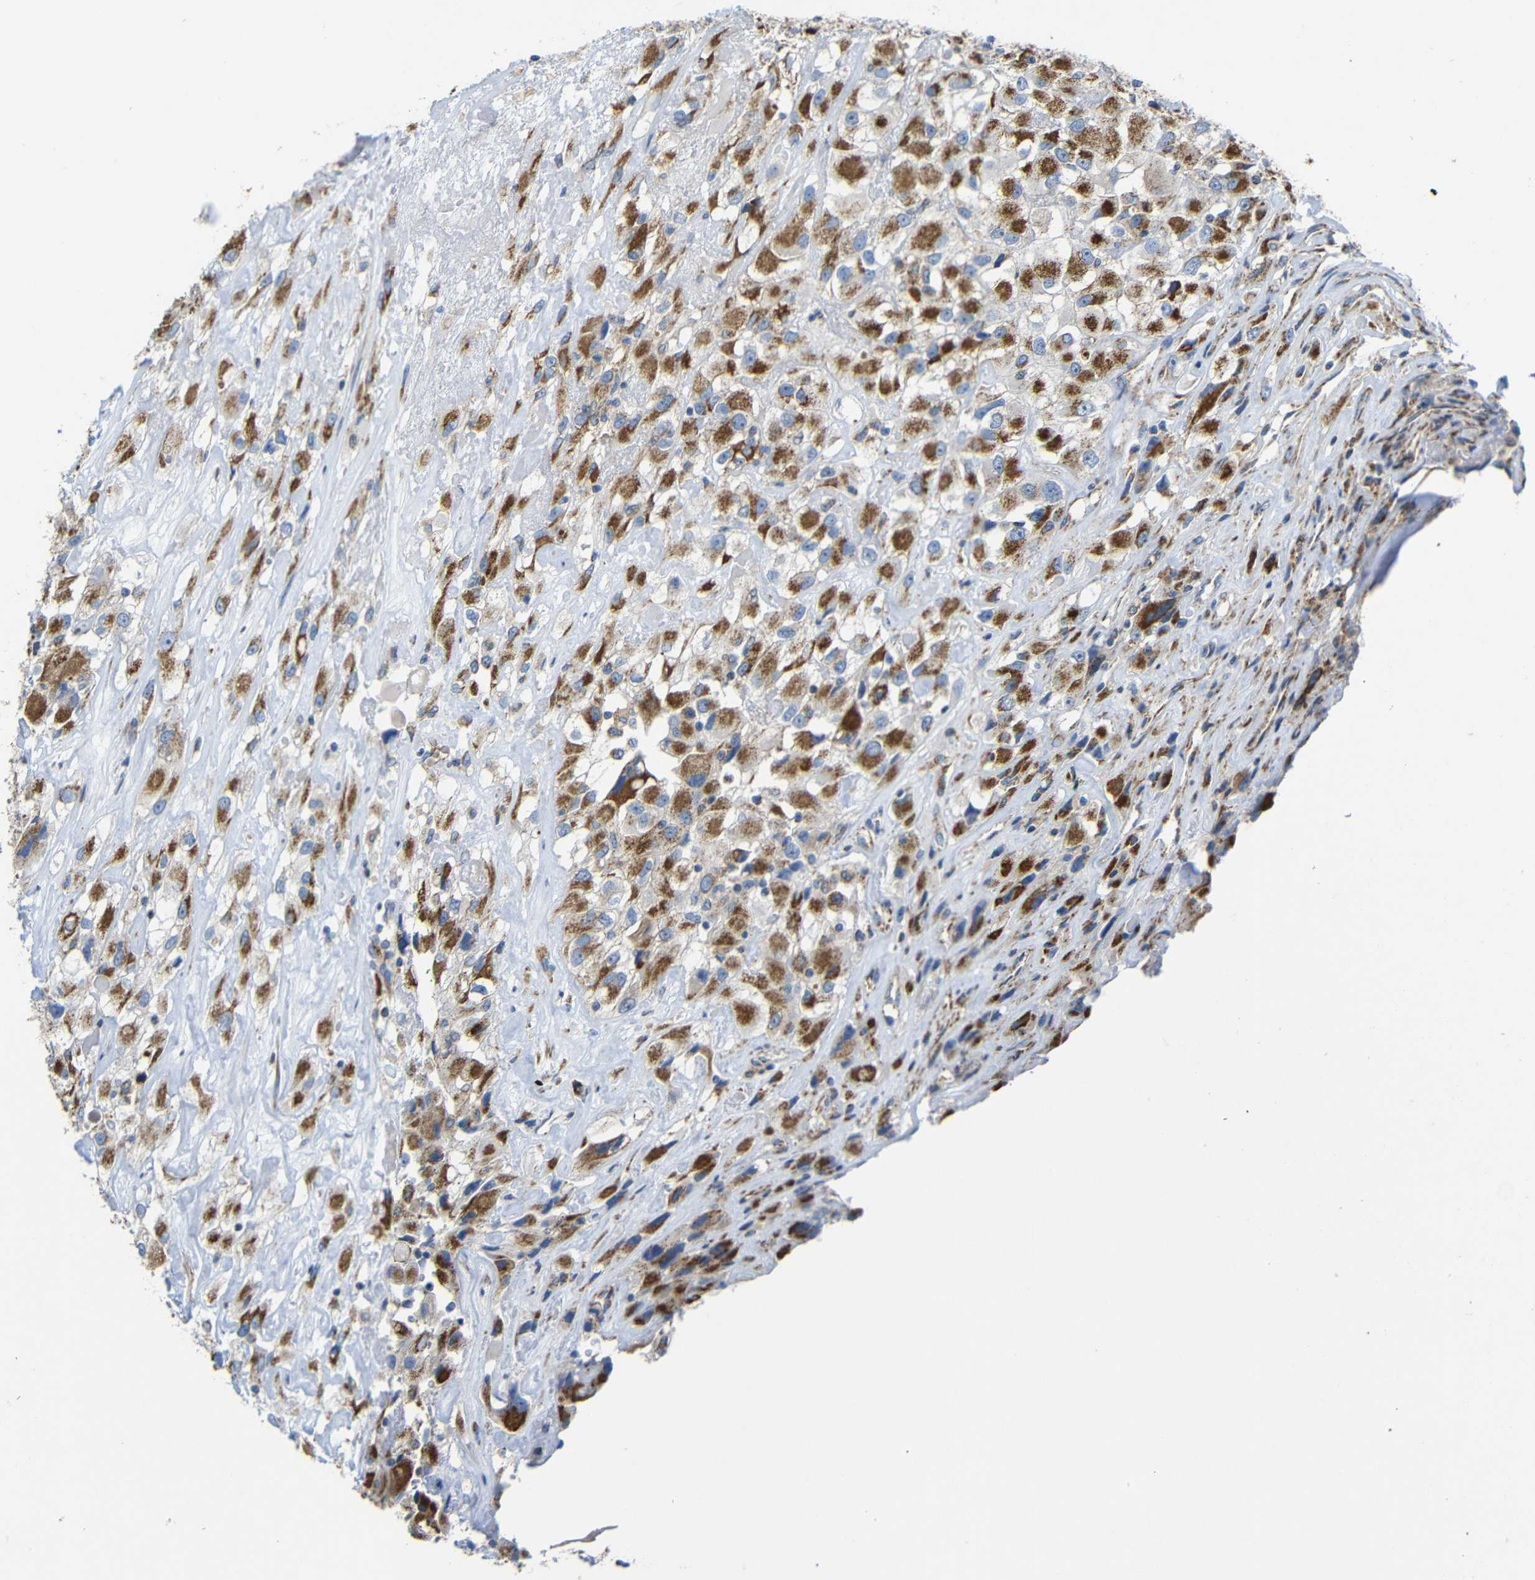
{"staining": {"intensity": "moderate", "quantity": ">75%", "location": "cytoplasmic/membranous"}, "tissue": "renal cancer", "cell_type": "Tumor cells", "image_type": "cancer", "snomed": [{"axis": "morphology", "description": "Adenocarcinoma, NOS"}, {"axis": "topography", "description": "Kidney"}], "caption": "Immunohistochemistry of human renal cancer displays medium levels of moderate cytoplasmic/membranous expression in approximately >75% of tumor cells.", "gene": "FAM171B", "patient": {"sex": "female", "age": 52}}